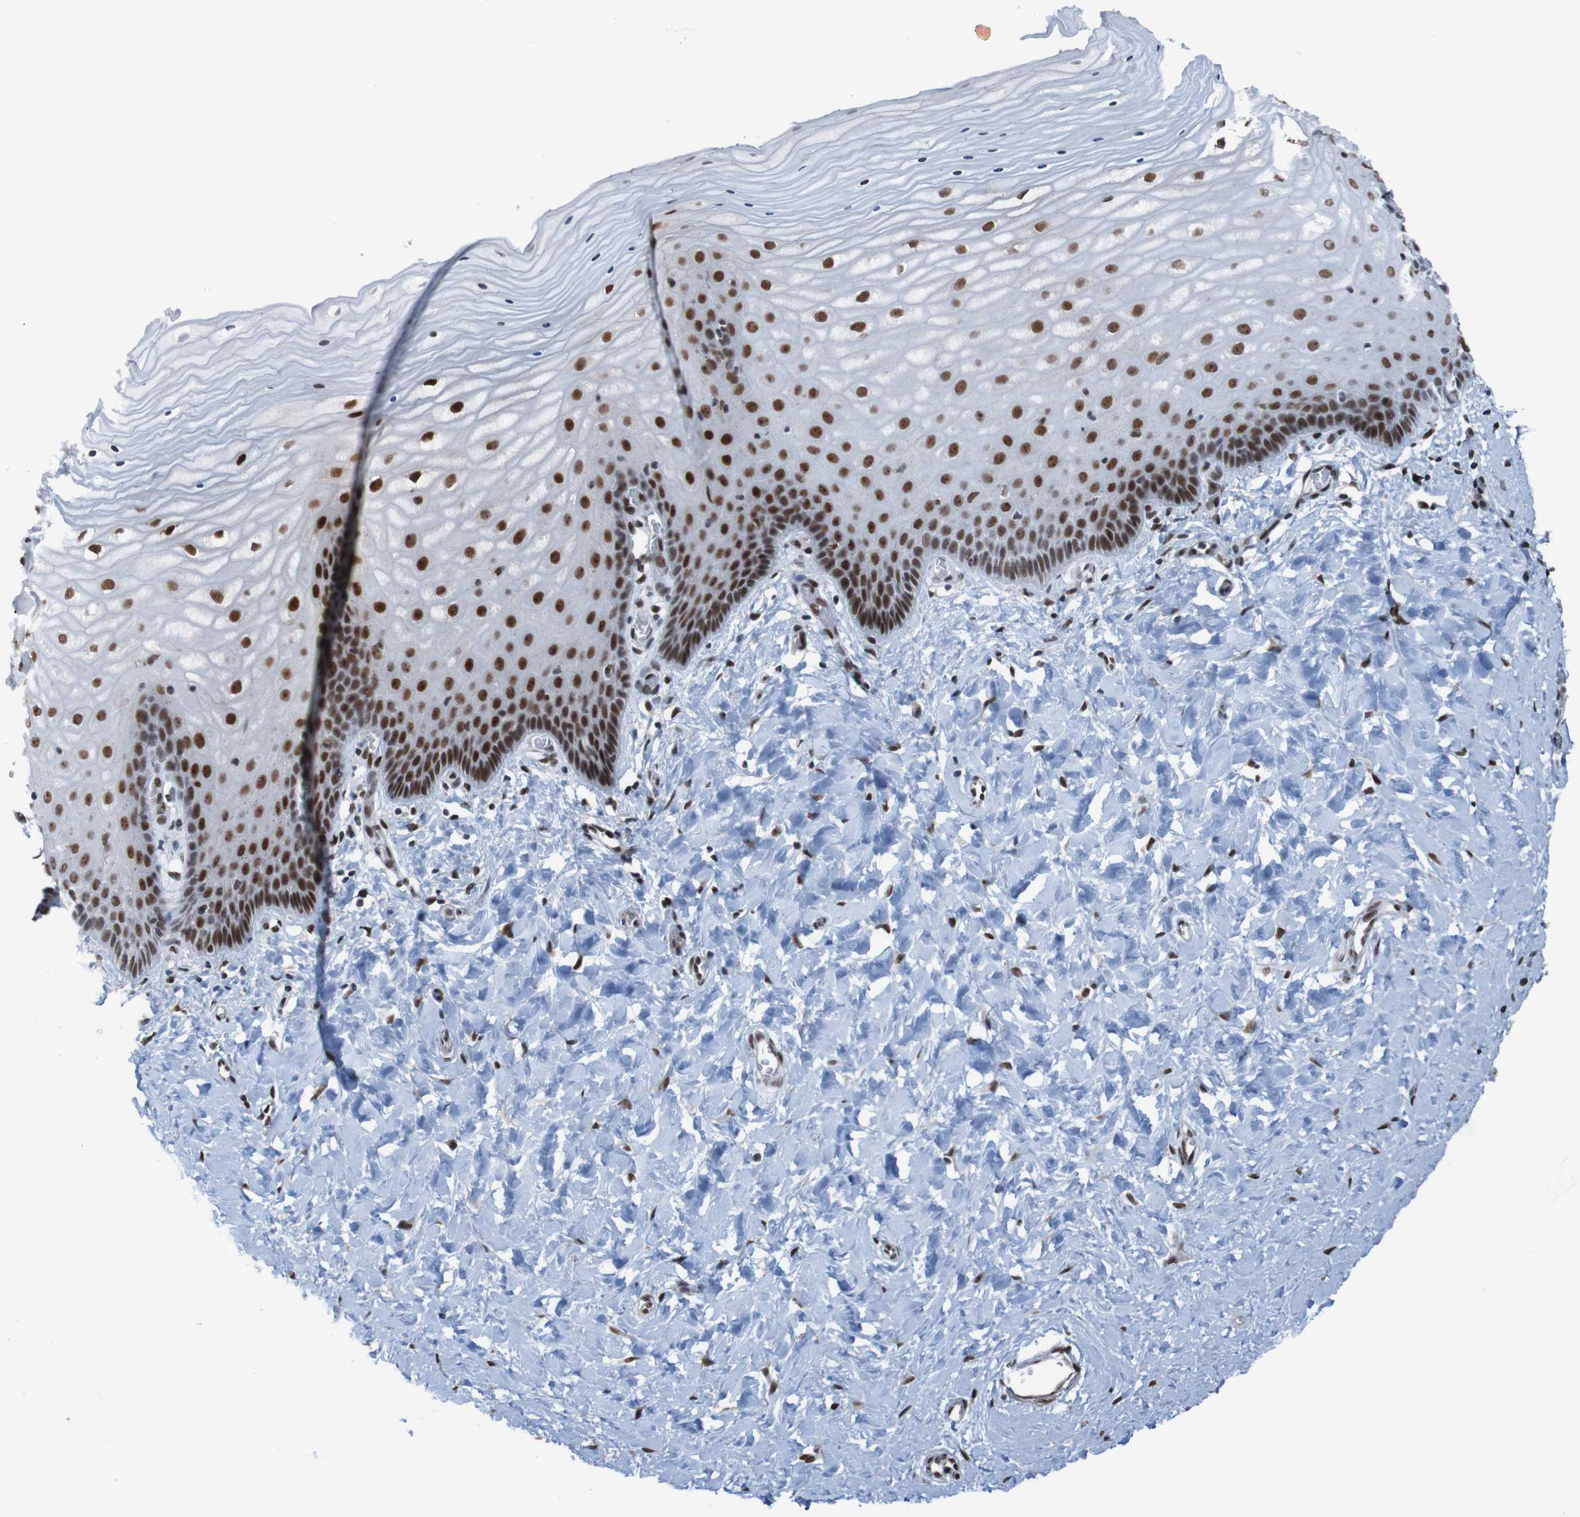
{"staining": {"intensity": "strong", "quantity": ">75%", "location": "nuclear"}, "tissue": "cervix", "cell_type": "Glandular cells", "image_type": "normal", "snomed": [{"axis": "morphology", "description": "Normal tissue, NOS"}, {"axis": "topography", "description": "Cervix"}], "caption": "Immunohistochemical staining of normal human cervix demonstrates high levels of strong nuclear expression in approximately >75% of glandular cells. (brown staining indicates protein expression, while blue staining denotes nuclei).", "gene": "PHF2", "patient": {"sex": "female", "age": 55}}